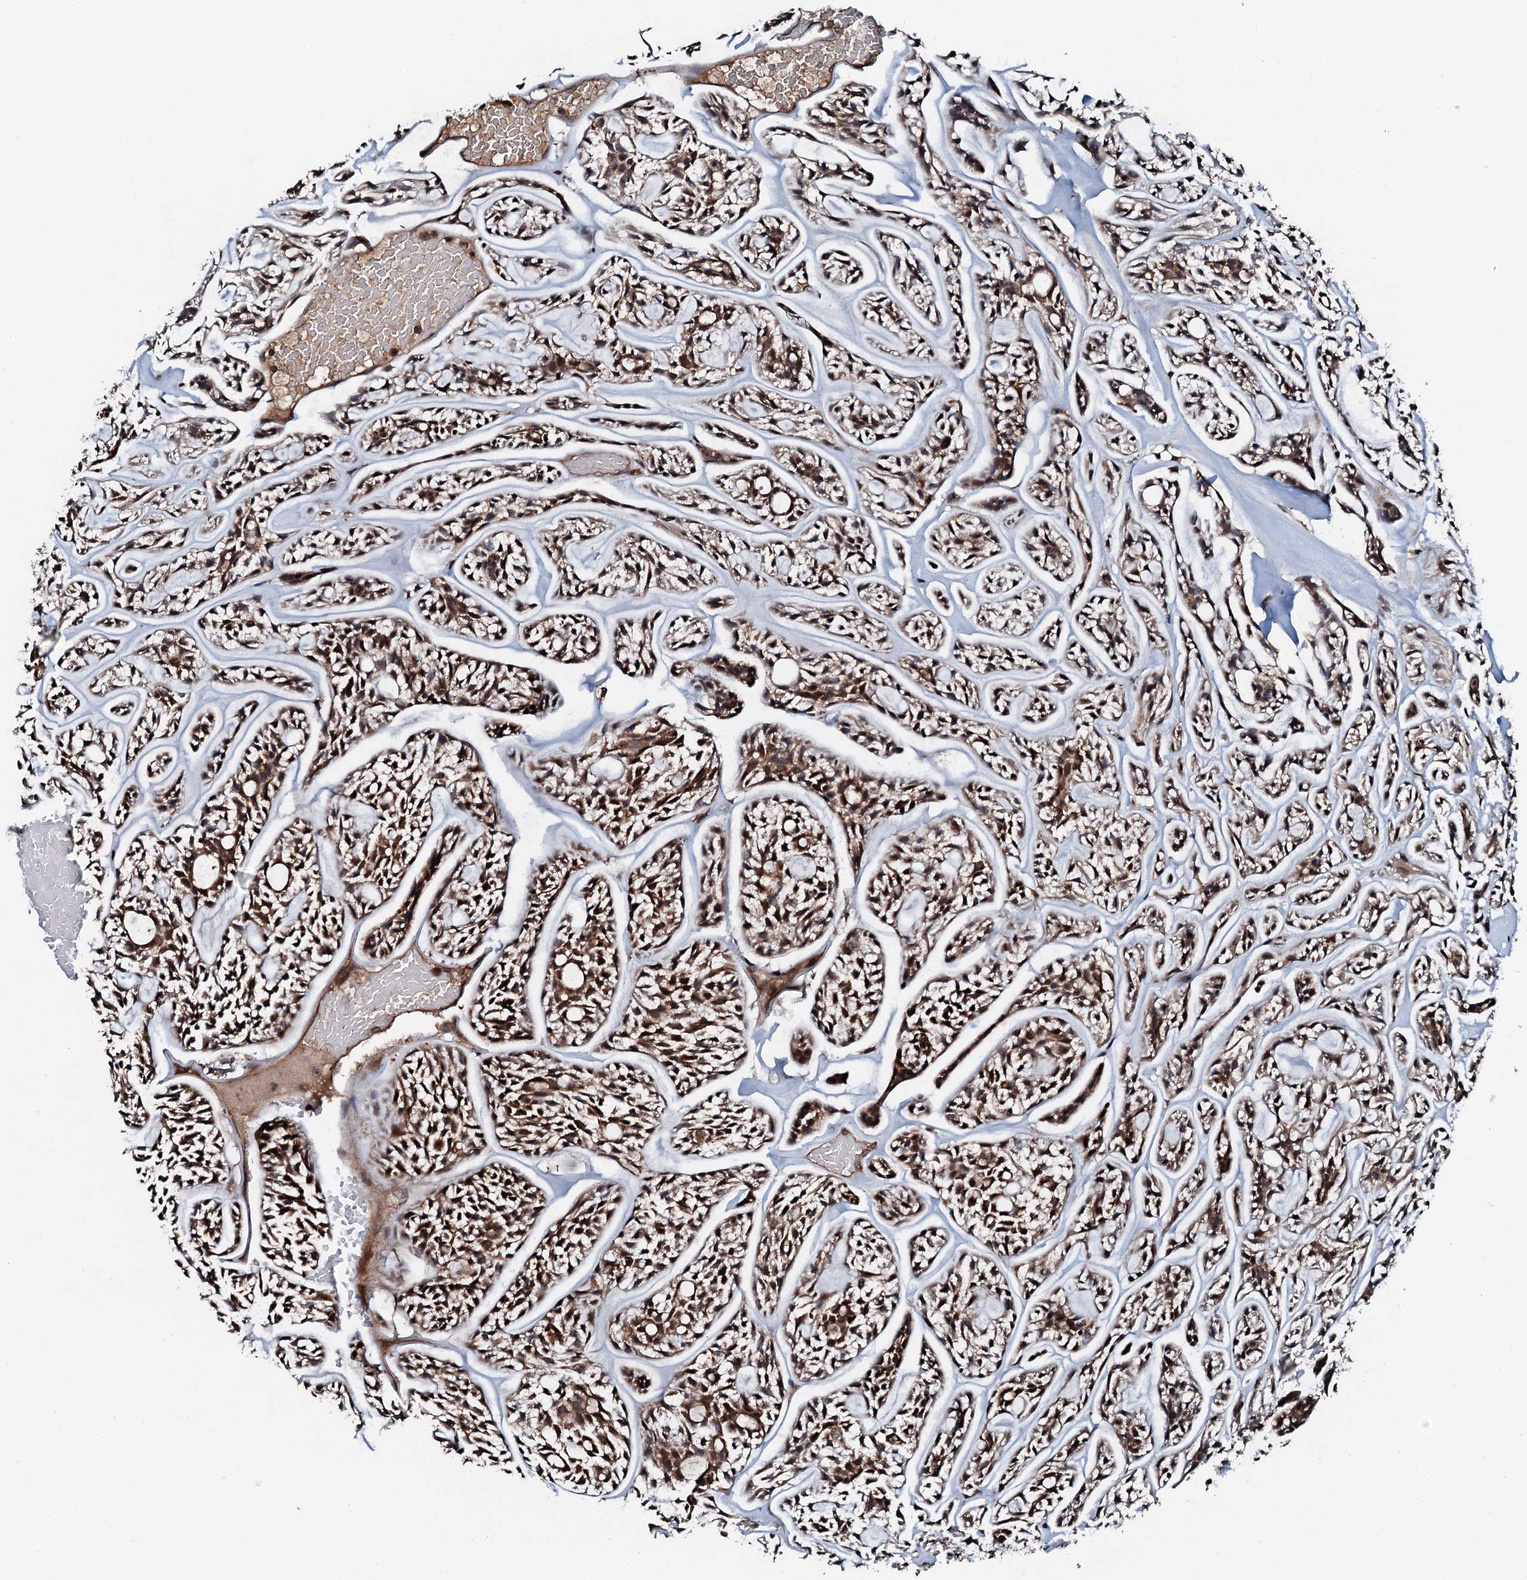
{"staining": {"intensity": "moderate", "quantity": ">75%", "location": "cytoplasmic/membranous,nuclear"}, "tissue": "head and neck cancer", "cell_type": "Tumor cells", "image_type": "cancer", "snomed": [{"axis": "morphology", "description": "Adenocarcinoma, NOS"}, {"axis": "topography", "description": "Salivary gland"}, {"axis": "topography", "description": "Head-Neck"}], "caption": "An image of human head and neck cancer stained for a protein demonstrates moderate cytoplasmic/membranous and nuclear brown staining in tumor cells. (Stains: DAB (3,3'-diaminobenzidine) in brown, nuclei in blue, Microscopy: brightfield microscopy at high magnification).", "gene": "FLYWCH1", "patient": {"sex": "male", "age": 55}}